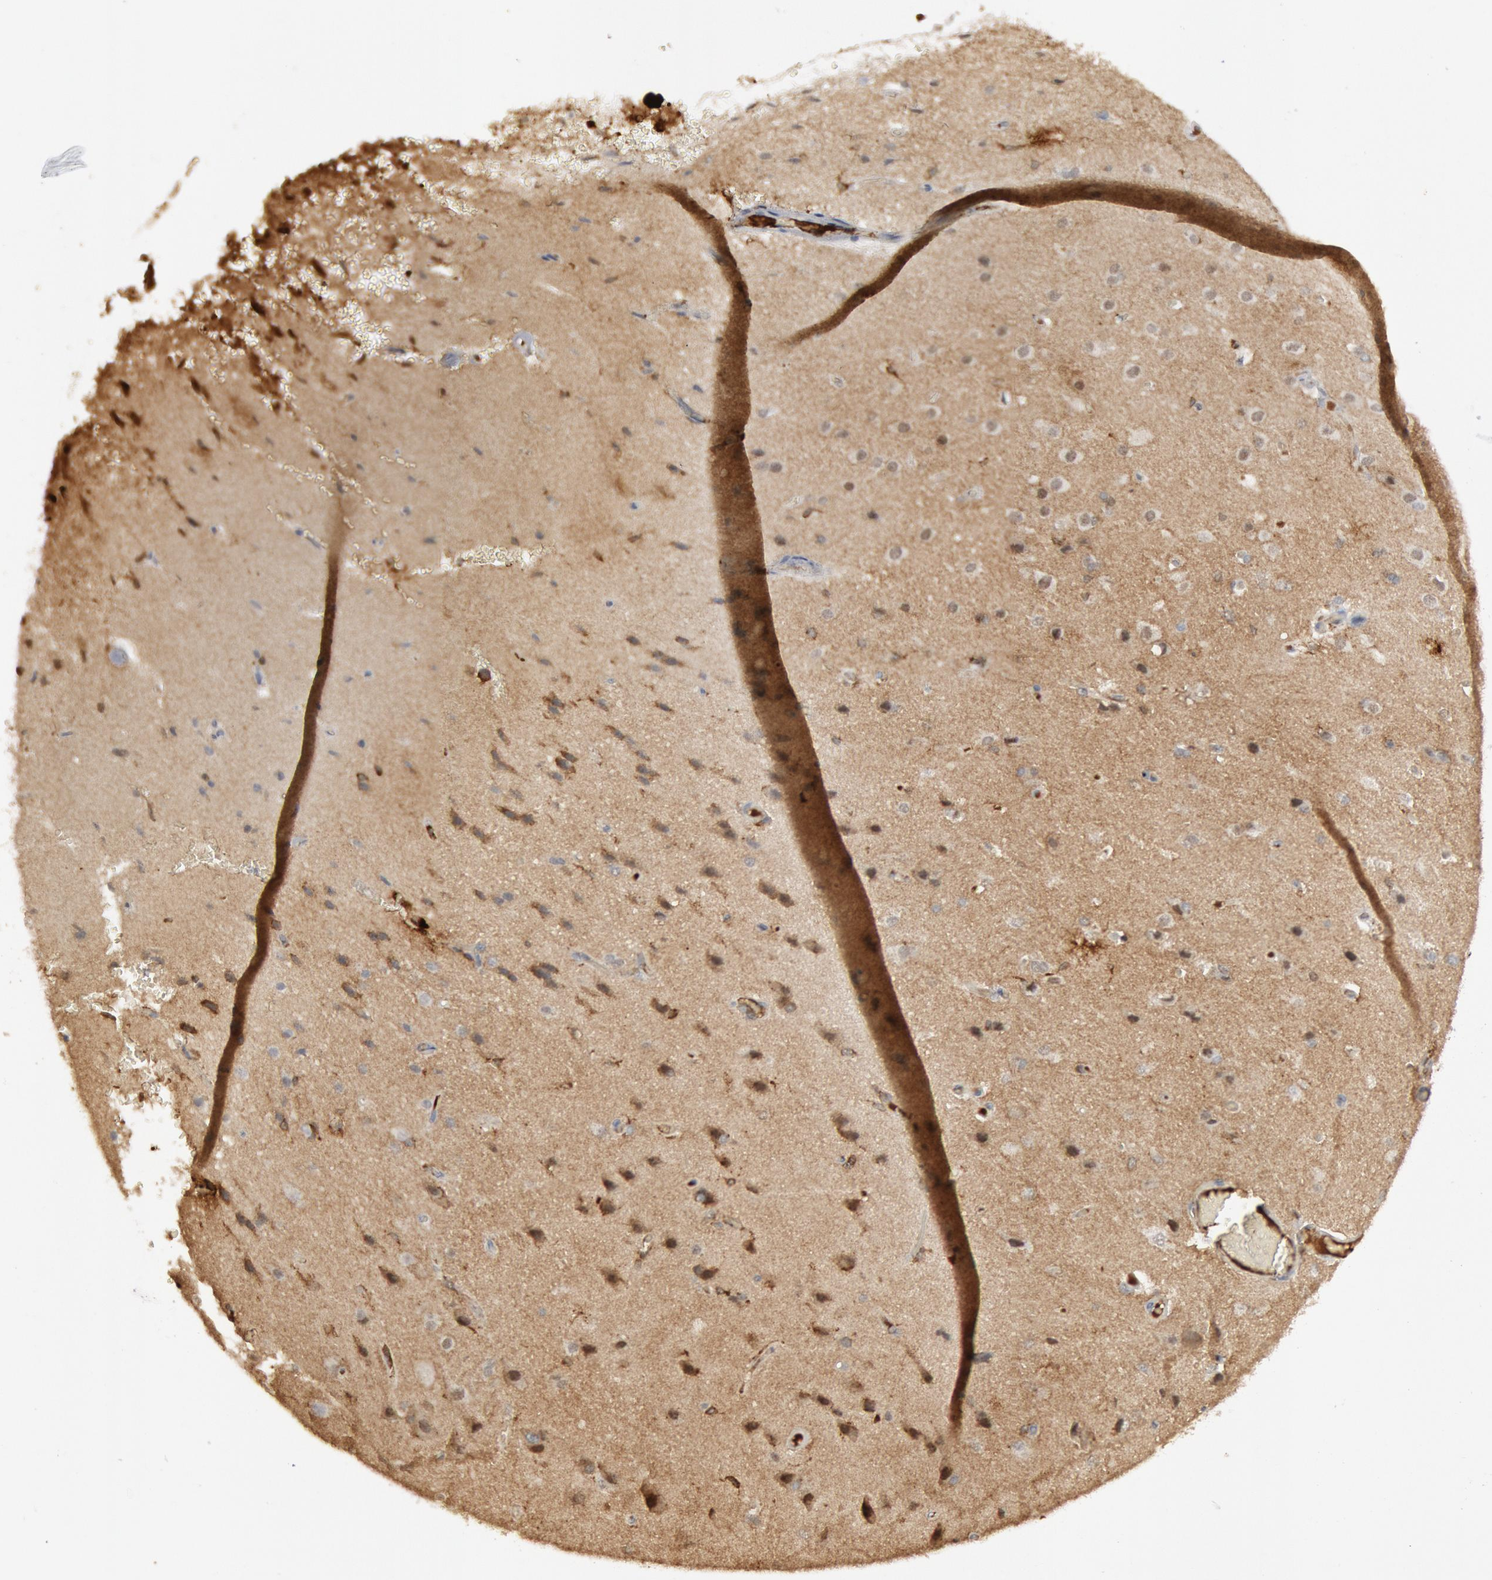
{"staining": {"intensity": "negative", "quantity": "none", "location": "none"}, "tissue": "cerebral cortex", "cell_type": "Endothelial cells", "image_type": "normal", "snomed": [{"axis": "morphology", "description": "Normal tissue, NOS"}, {"axis": "morphology", "description": "Glioma, malignant, High grade"}, {"axis": "topography", "description": "Cerebral cortex"}], "caption": "Immunohistochemical staining of unremarkable cerebral cortex reveals no significant staining in endothelial cells.", "gene": "C1QC", "patient": {"sex": "male", "age": 77}}